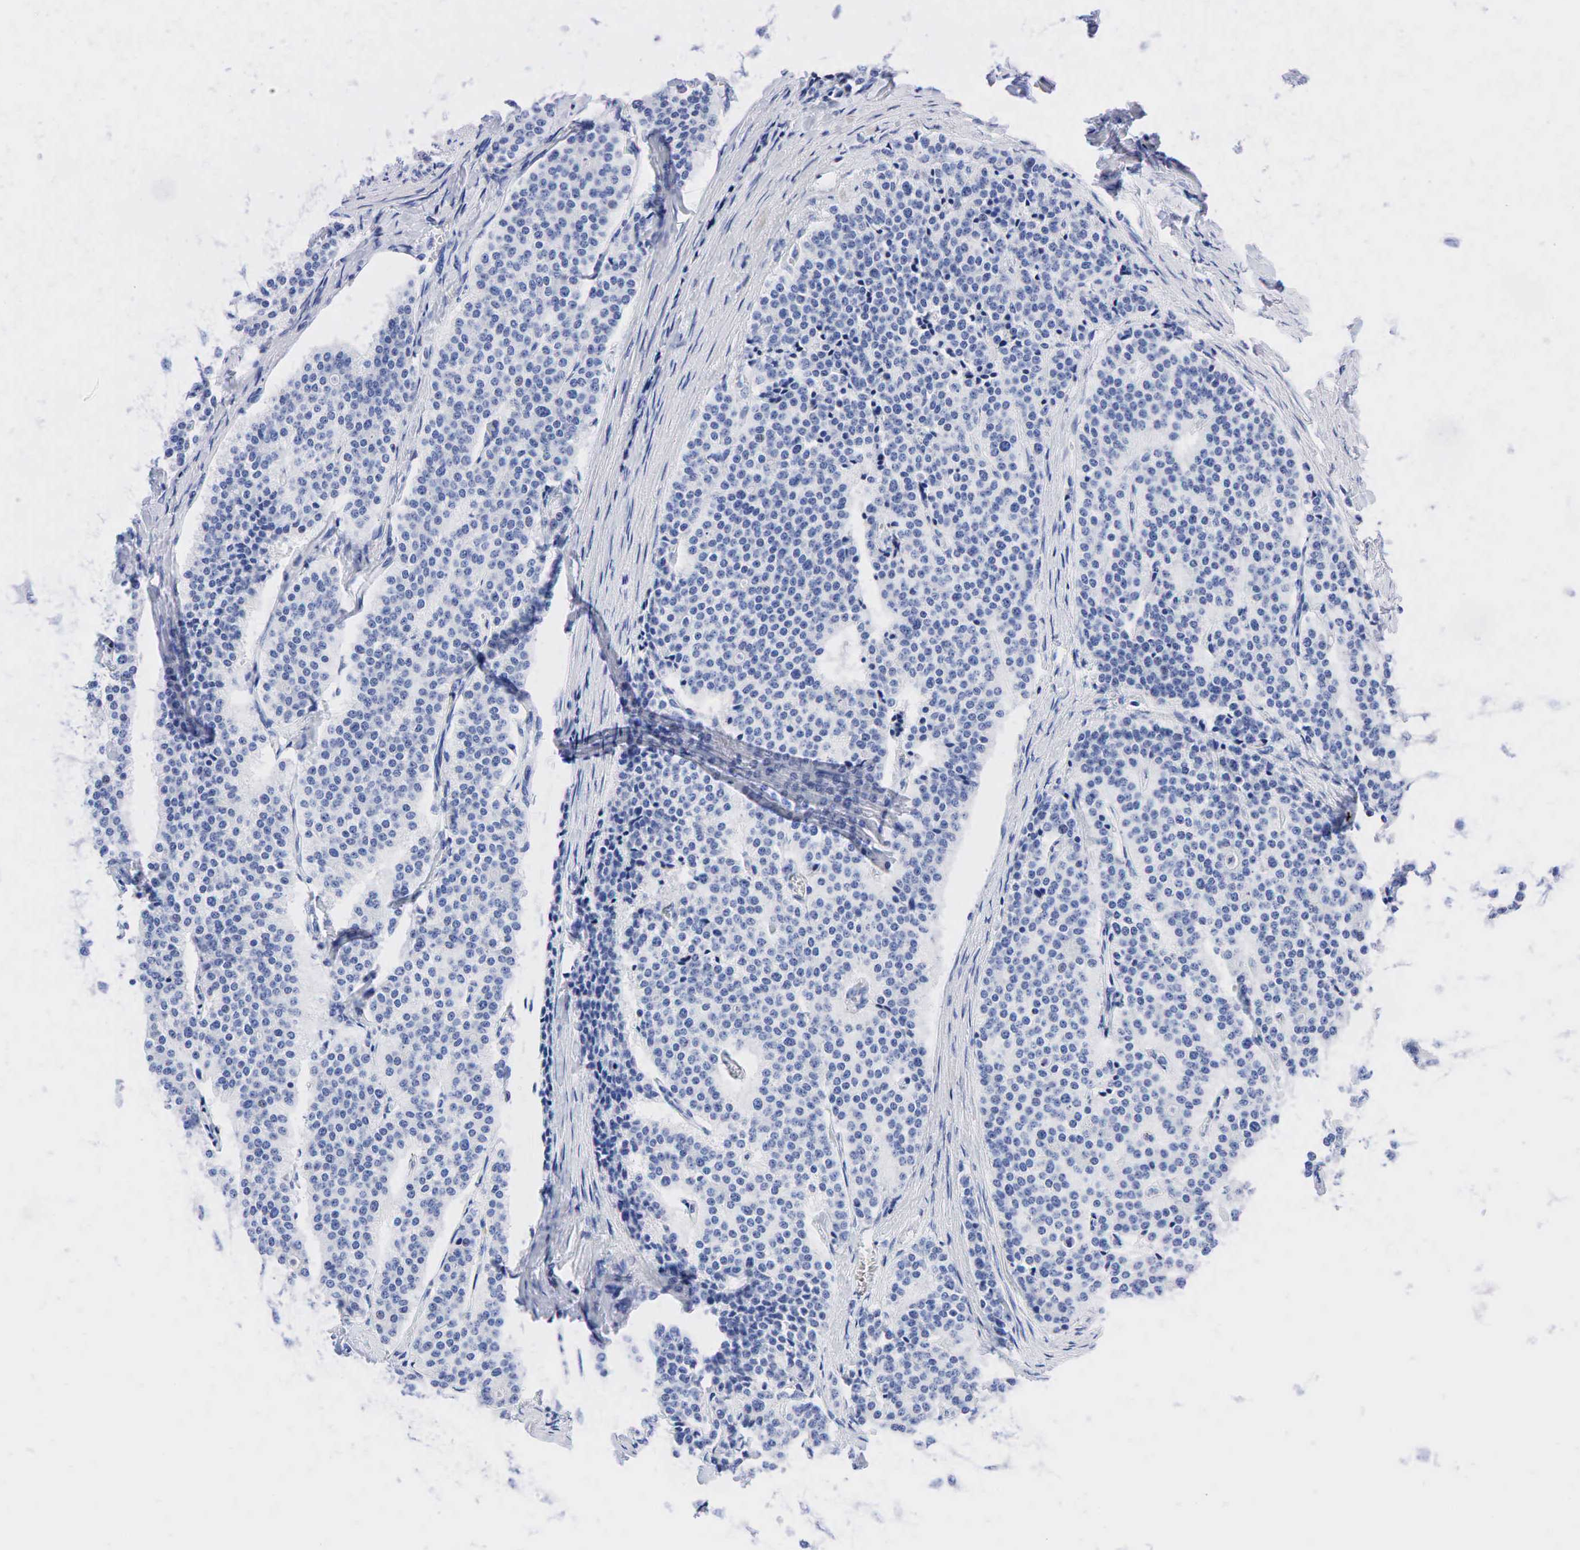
{"staining": {"intensity": "negative", "quantity": "none", "location": "none"}, "tissue": "carcinoid", "cell_type": "Tumor cells", "image_type": "cancer", "snomed": [{"axis": "morphology", "description": "Carcinoid, malignant, NOS"}, {"axis": "topography", "description": "Small intestine"}], "caption": "This is a histopathology image of IHC staining of malignant carcinoid, which shows no staining in tumor cells.", "gene": "NKX2-1", "patient": {"sex": "male", "age": 63}}